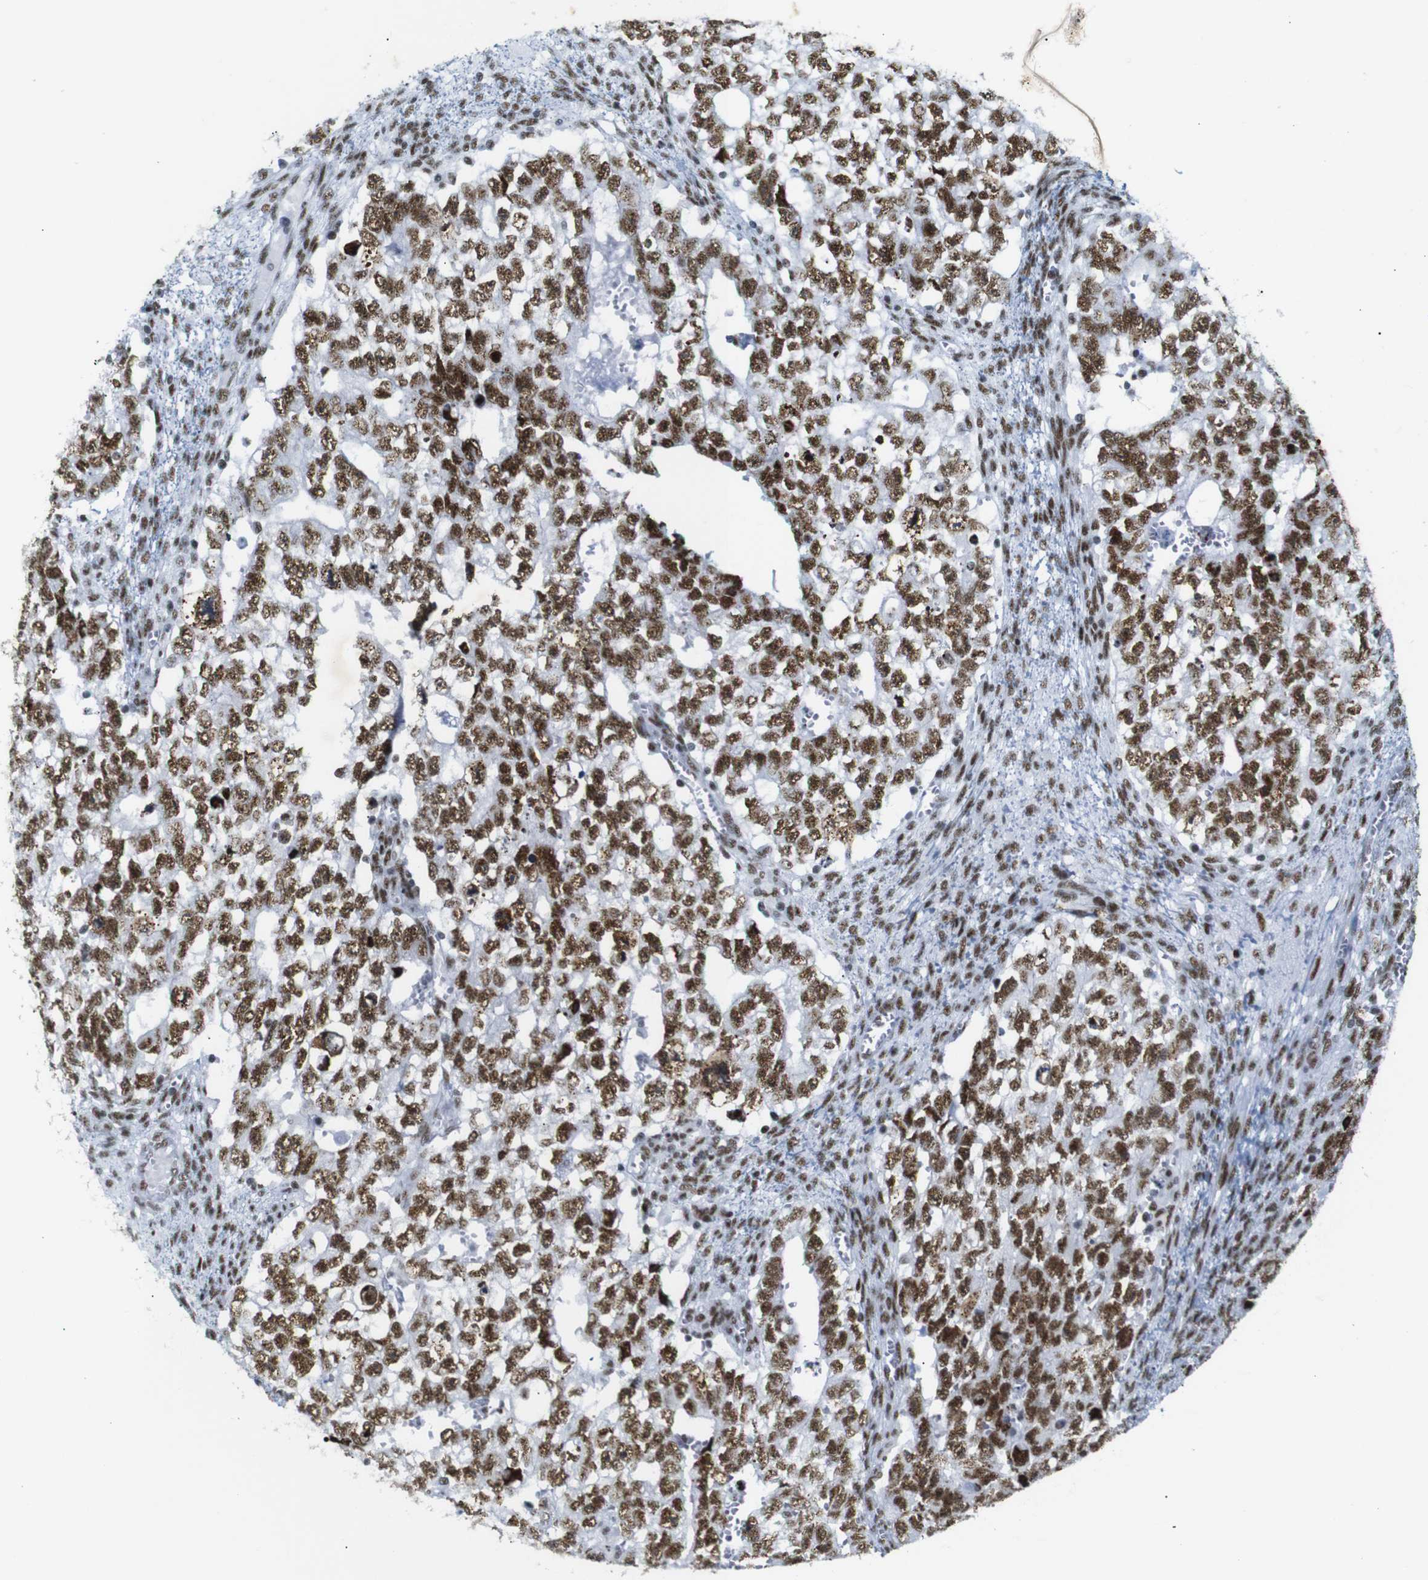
{"staining": {"intensity": "strong", "quantity": ">75%", "location": "nuclear"}, "tissue": "testis cancer", "cell_type": "Tumor cells", "image_type": "cancer", "snomed": [{"axis": "morphology", "description": "Seminoma, NOS"}, {"axis": "morphology", "description": "Carcinoma, Embryonal, NOS"}, {"axis": "topography", "description": "Testis"}], "caption": "Protein expression analysis of testis cancer (embryonal carcinoma) demonstrates strong nuclear staining in approximately >75% of tumor cells.", "gene": "TRA2B", "patient": {"sex": "male", "age": 38}}